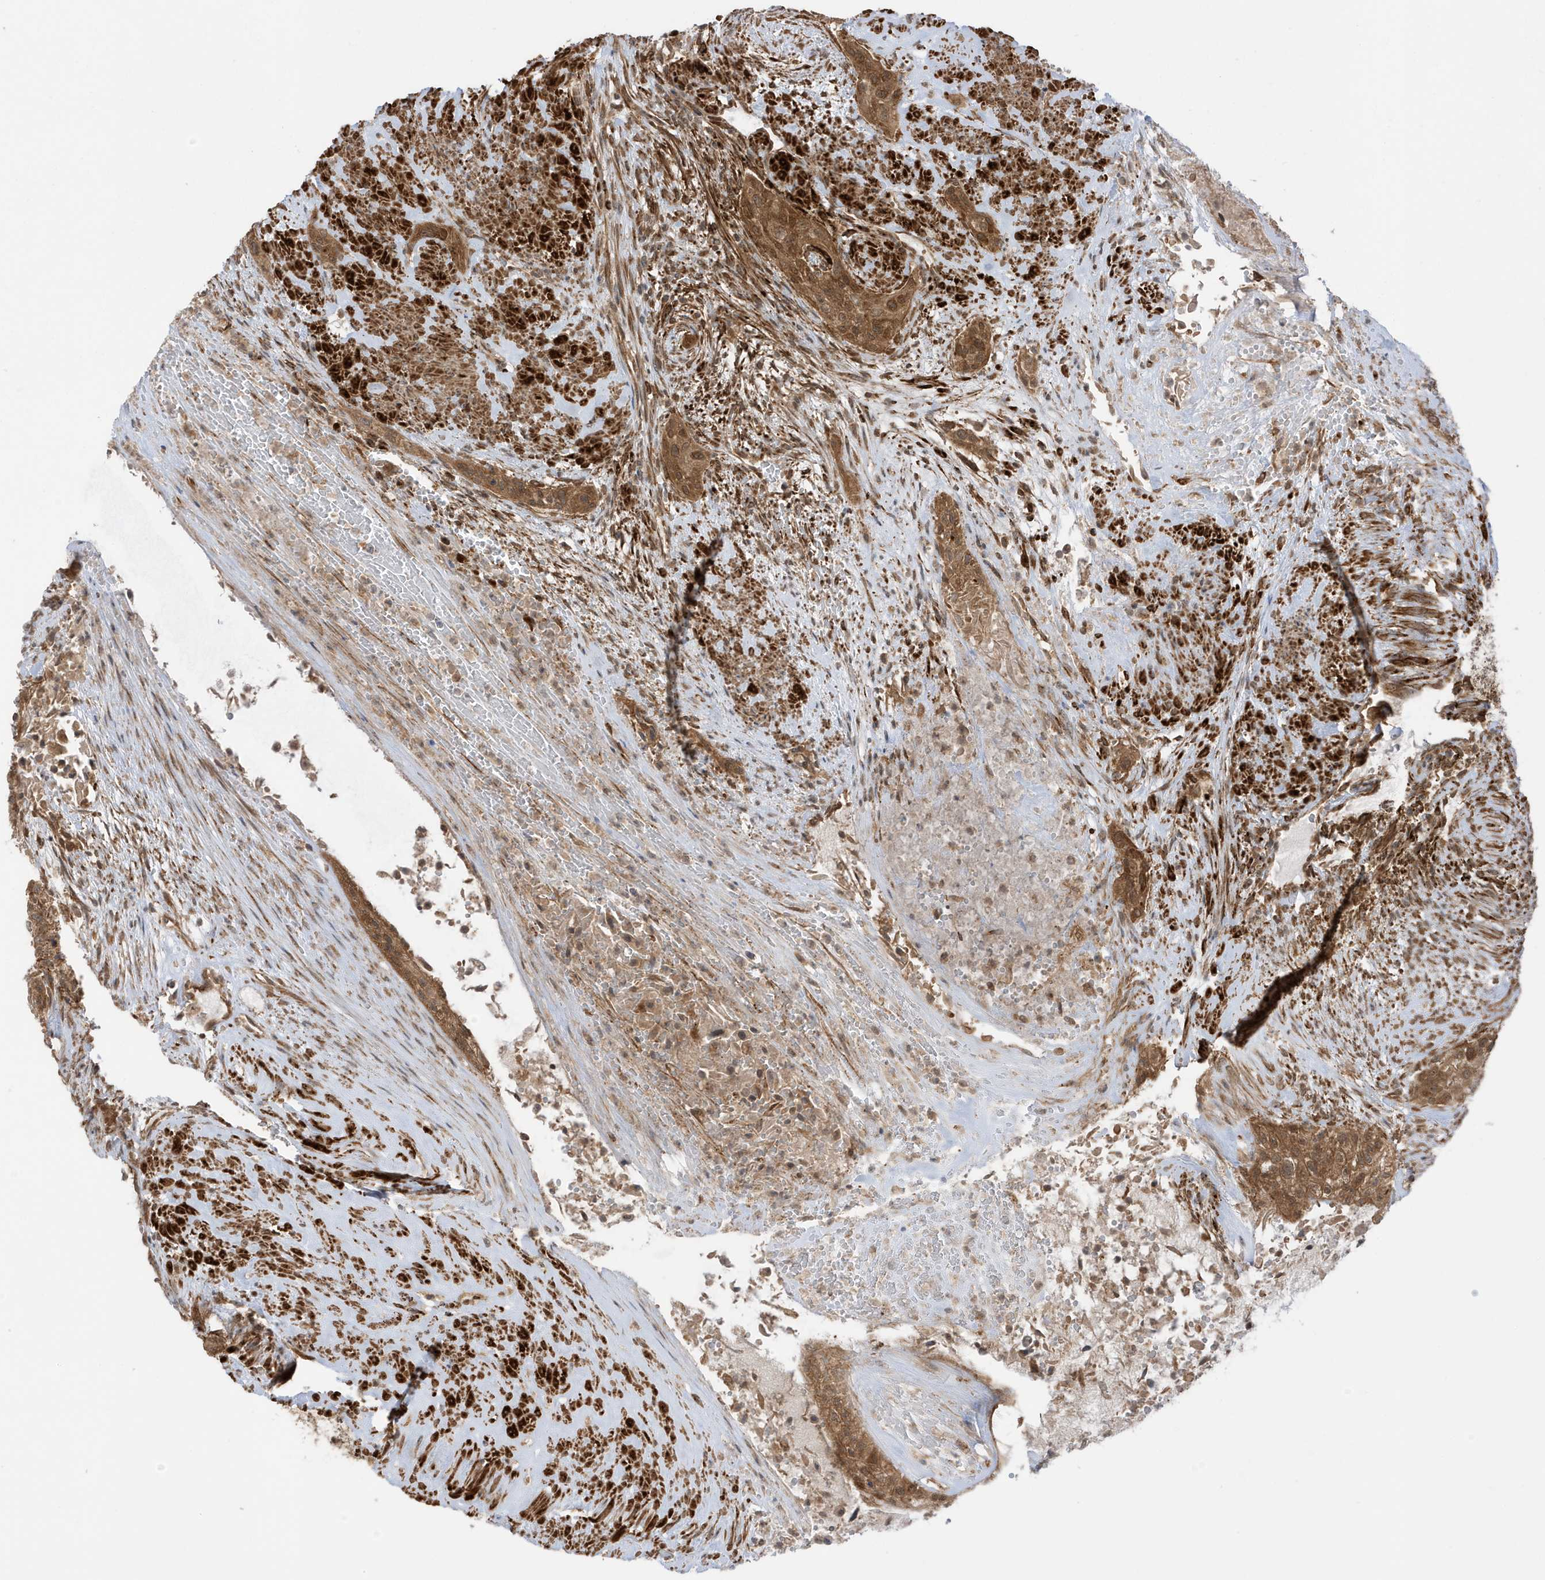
{"staining": {"intensity": "strong", "quantity": ">75%", "location": "cytoplasmic/membranous"}, "tissue": "urothelial cancer", "cell_type": "Tumor cells", "image_type": "cancer", "snomed": [{"axis": "morphology", "description": "Urothelial carcinoma, High grade"}, {"axis": "topography", "description": "Urinary bladder"}], "caption": "A micrograph of human high-grade urothelial carcinoma stained for a protein exhibits strong cytoplasmic/membranous brown staining in tumor cells. The protein is stained brown, and the nuclei are stained in blue (DAB (3,3'-diaminobenzidine) IHC with brightfield microscopy, high magnification).", "gene": "DHX36", "patient": {"sex": "male", "age": 35}}